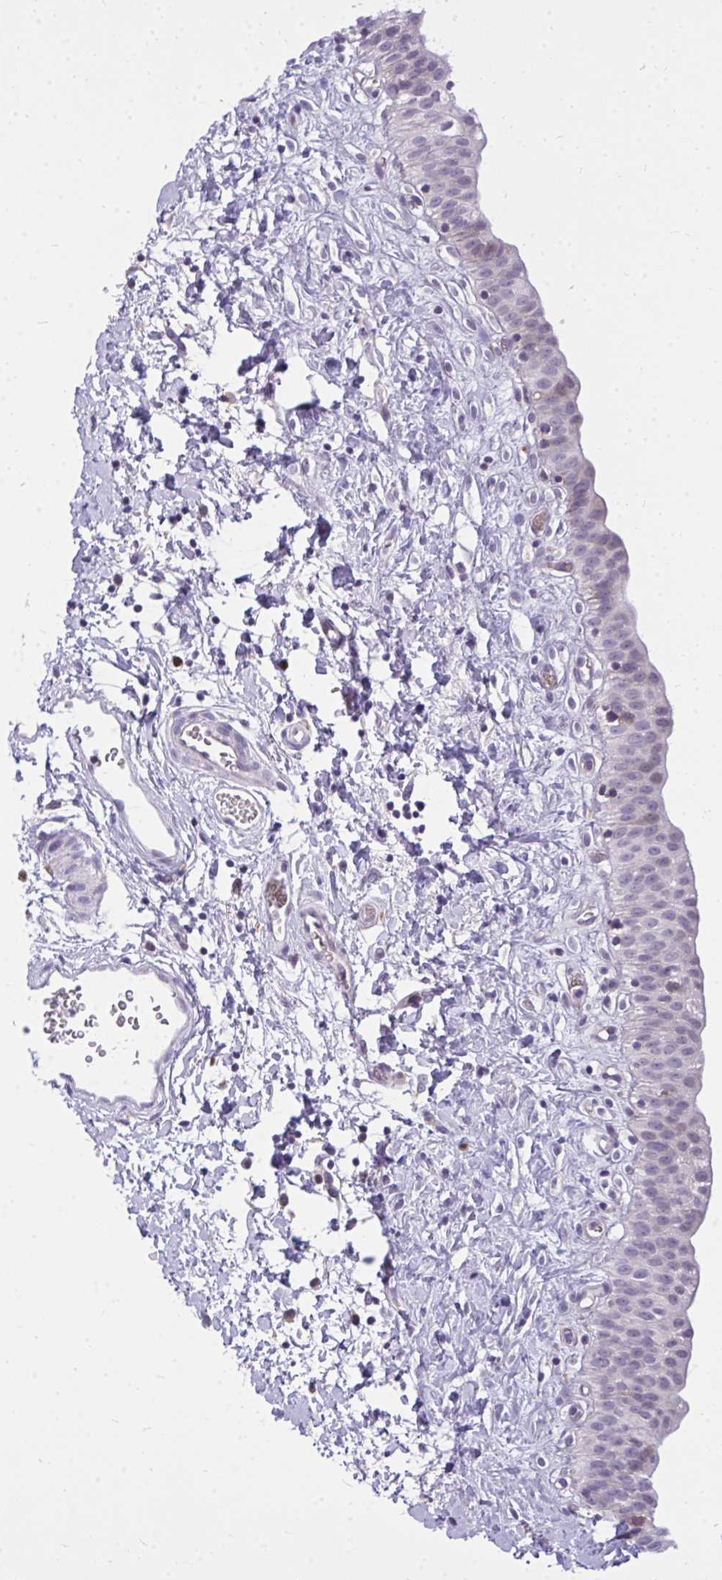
{"staining": {"intensity": "negative", "quantity": "none", "location": "none"}, "tissue": "urinary bladder", "cell_type": "Urothelial cells", "image_type": "normal", "snomed": [{"axis": "morphology", "description": "Normal tissue, NOS"}, {"axis": "topography", "description": "Urinary bladder"}], "caption": "This is an IHC image of unremarkable human urinary bladder. There is no staining in urothelial cells.", "gene": "ZSCAN25", "patient": {"sex": "male", "age": 51}}